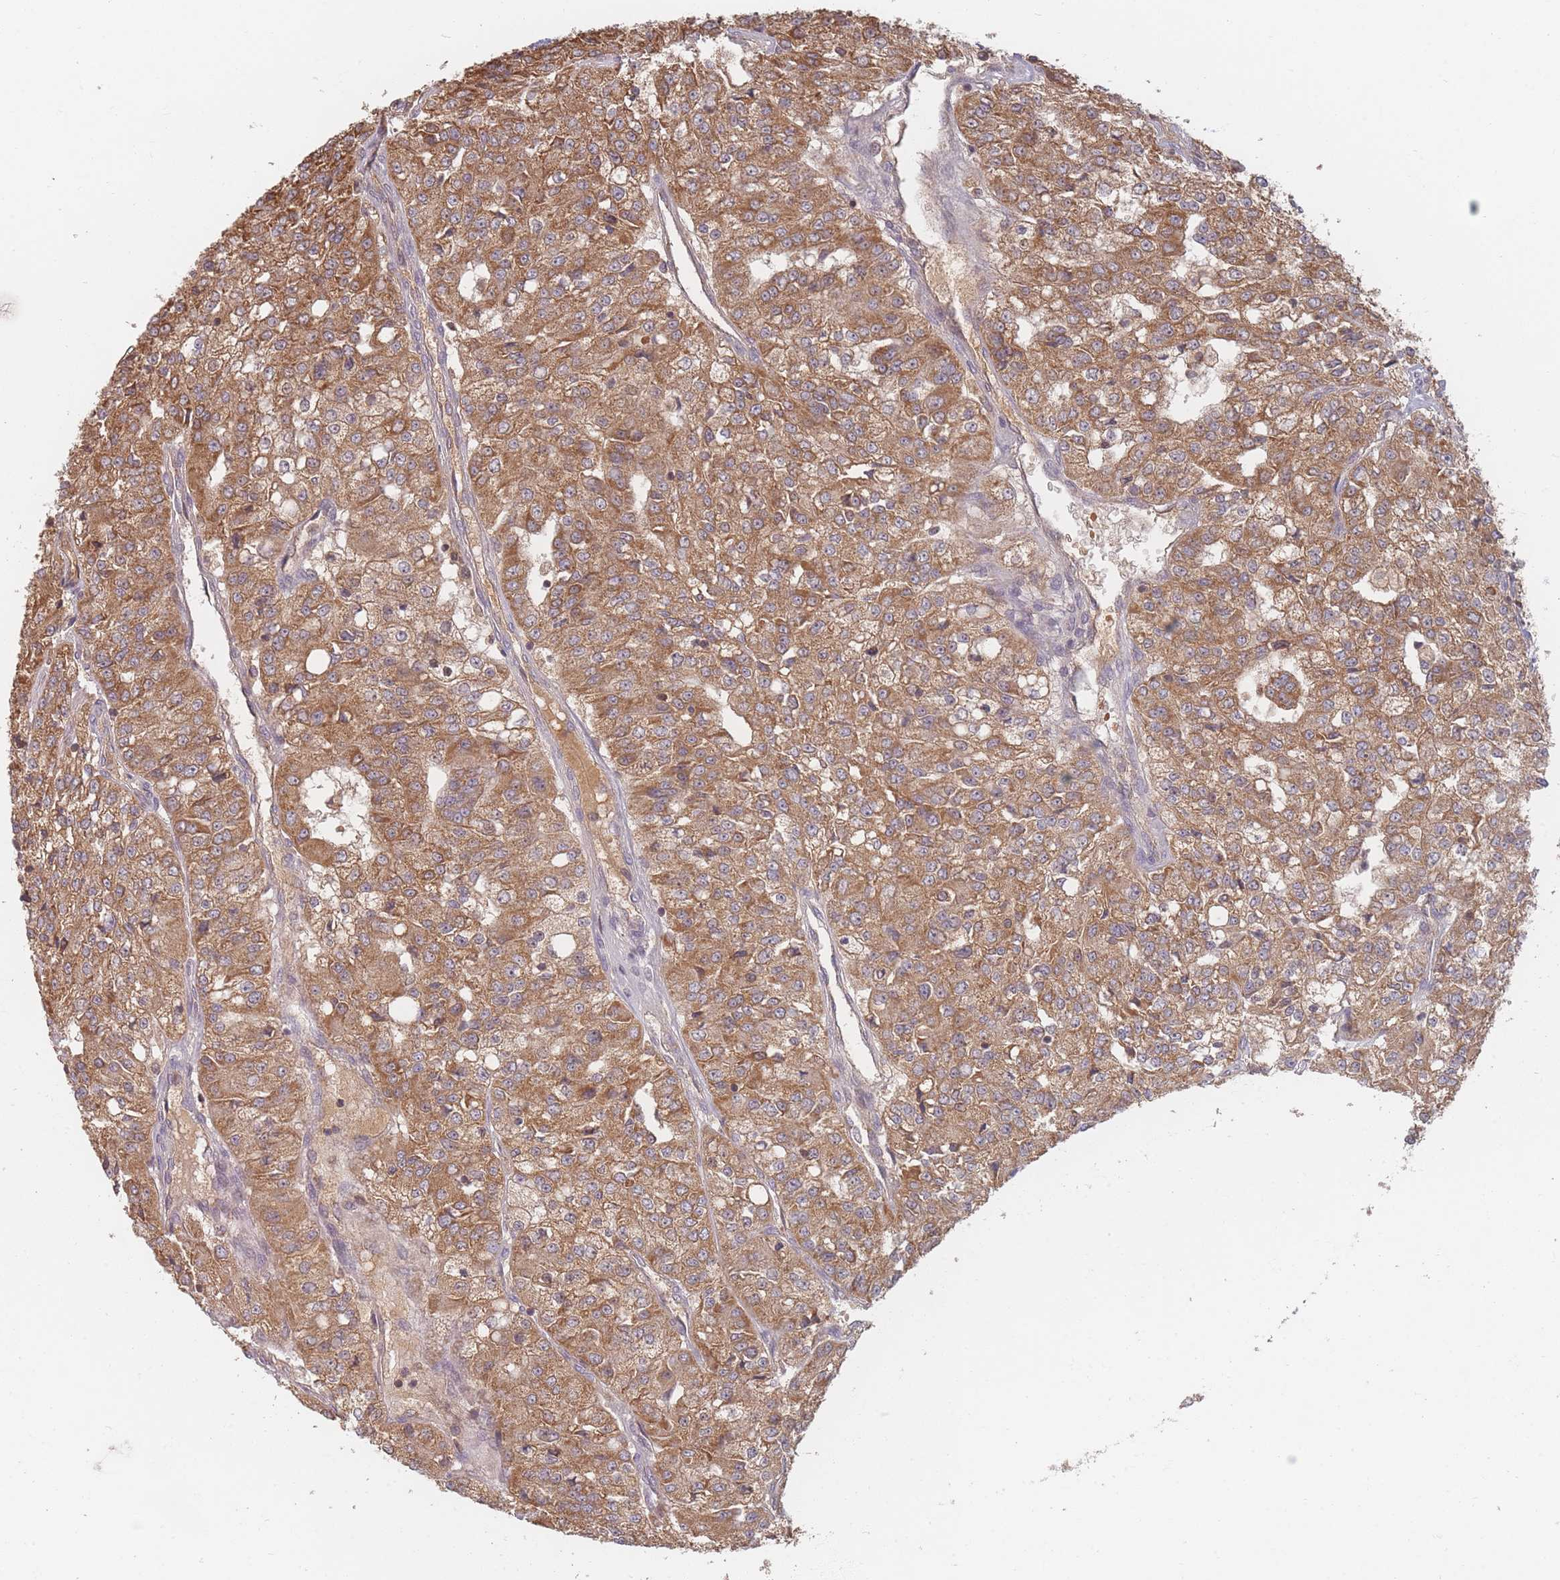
{"staining": {"intensity": "moderate", "quantity": ">75%", "location": "cytoplasmic/membranous"}, "tissue": "renal cancer", "cell_type": "Tumor cells", "image_type": "cancer", "snomed": [{"axis": "morphology", "description": "Adenocarcinoma, NOS"}, {"axis": "topography", "description": "Kidney"}], "caption": "Immunohistochemistry micrograph of neoplastic tissue: human renal cancer (adenocarcinoma) stained using immunohistochemistry (IHC) exhibits medium levels of moderate protein expression localized specifically in the cytoplasmic/membranous of tumor cells, appearing as a cytoplasmic/membranous brown color.", "gene": "OR2M4", "patient": {"sex": "female", "age": 63}}